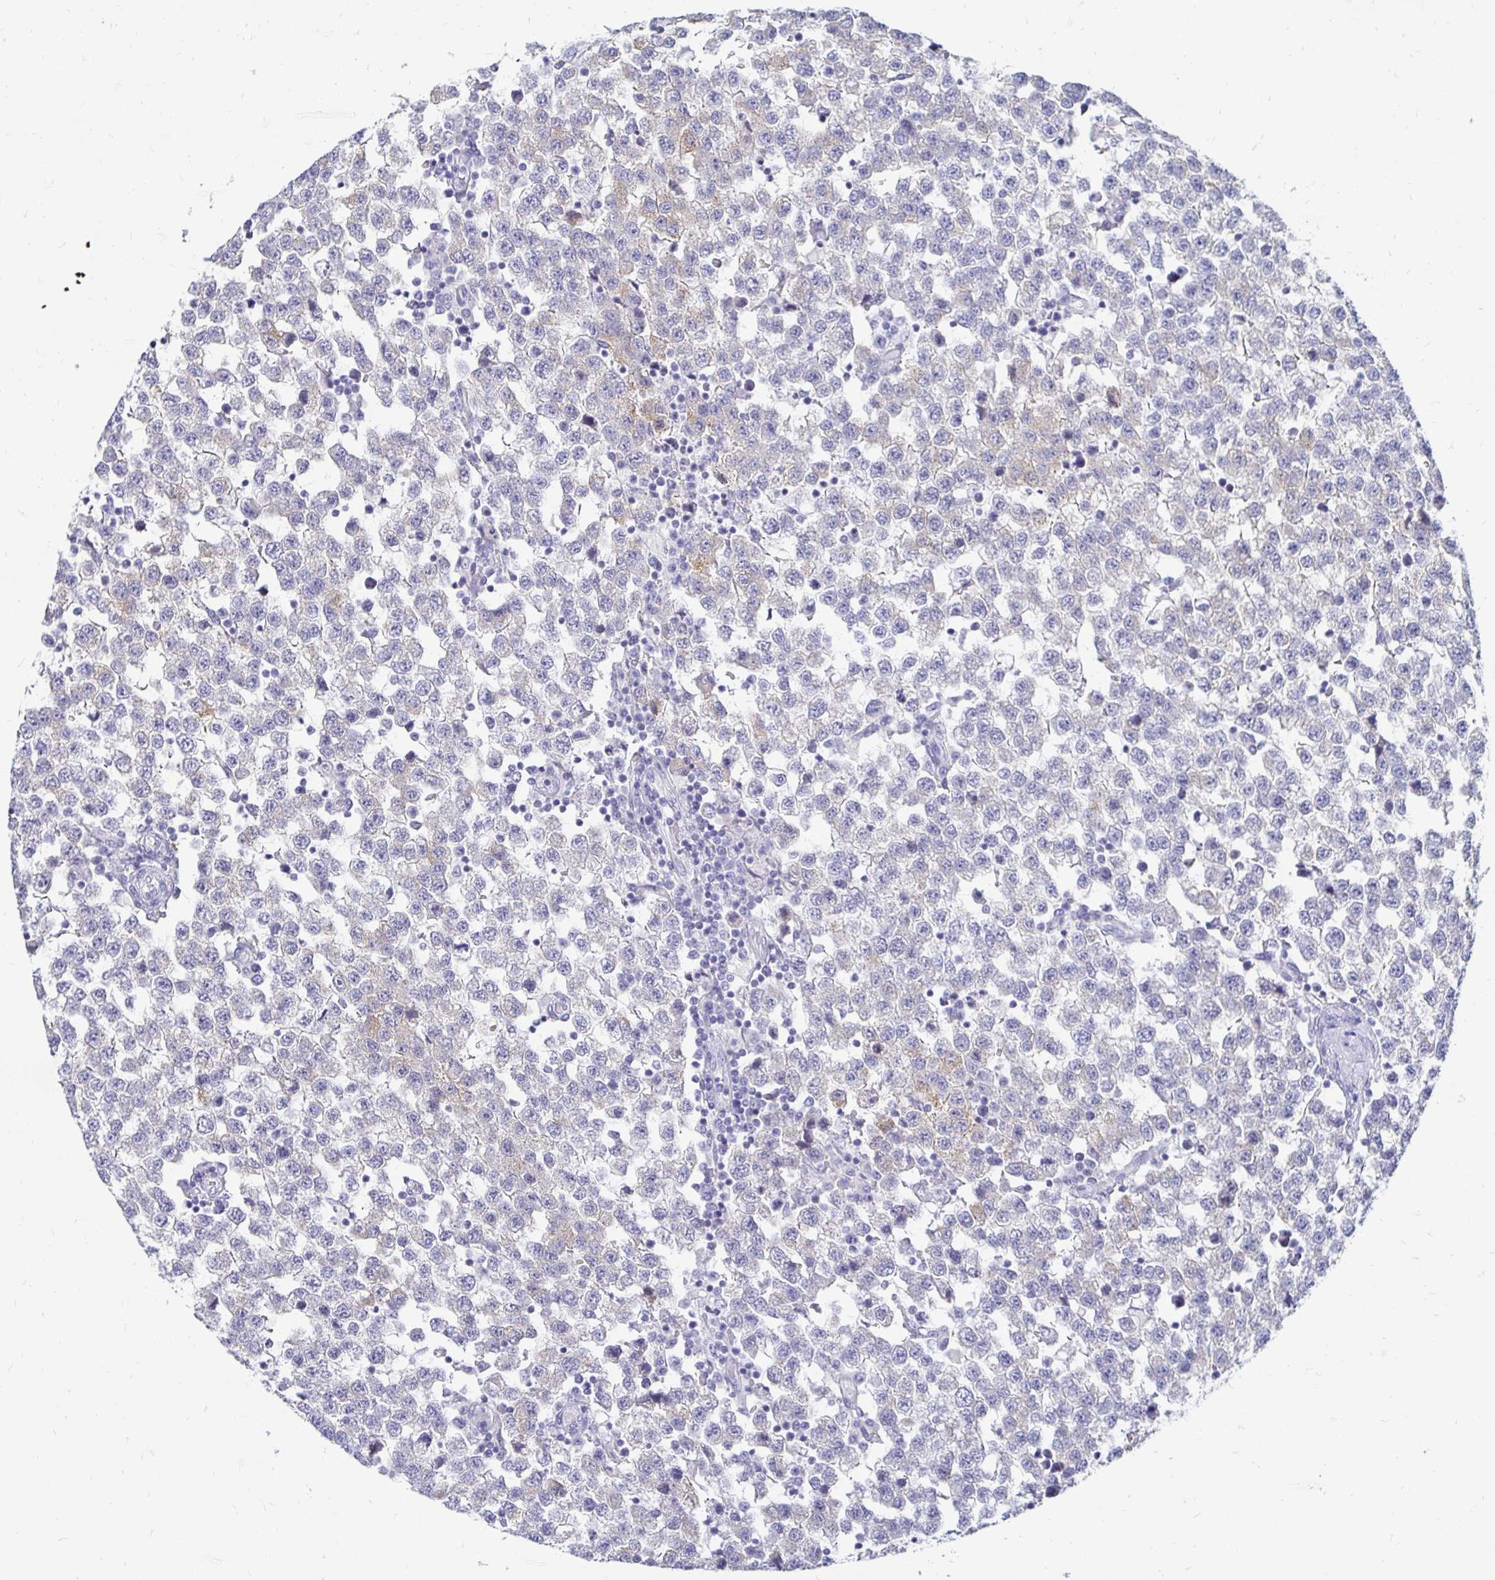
{"staining": {"intensity": "weak", "quantity": "<25%", "location": "cytoplasmic/membranous"}, "tissue": "testis cancer", "cell_type": "Tumor cells", "image_type": "cancer", "snomed": [{"axis": "morphology", "description": "Seminoma, NOS"}, {"axis": "topography", "description": "Testis"}], "caption": "Human testis seminoma stained for a protein using IHC shows no staining in tumor cells.", "gene": "PEG10", "patient": {"sex": "male", "age": 34}}